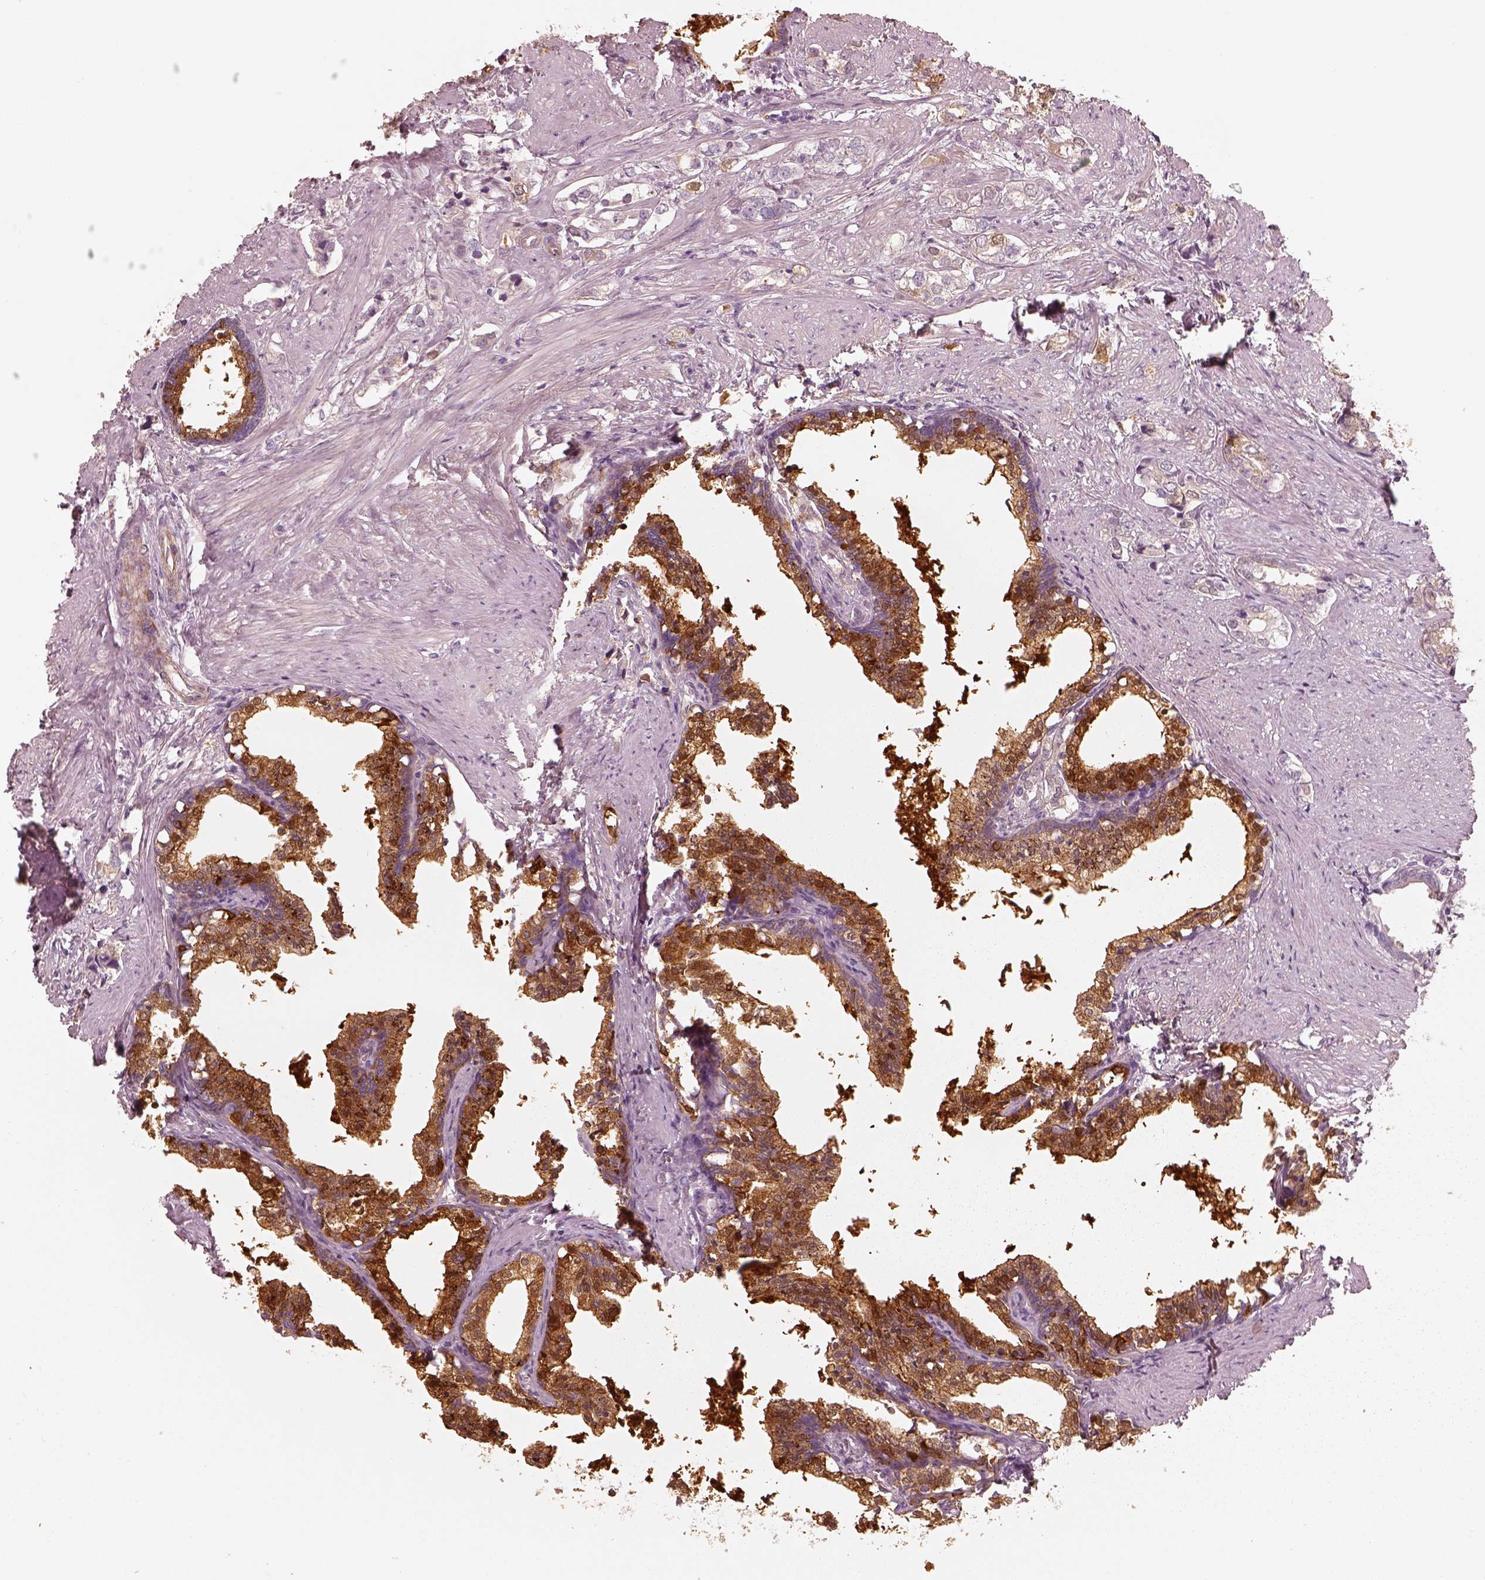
{"staining": {"intensity": "negative", "quantity": "none", "location": "none"}, "tissue": "prostate cancer", "cell_type": "Tumor cells", "image_type": "cancer", "snomed": [{"axis": "morphology", "description": "Adenocarcinoma, NOS"}, {"axis": "topography", "description": "Prostate and seminal vesicle, NOS"}], "caption": "This is an IHC photomicrograph of prostate cancer. There is no positivity in tumor cells.", "gene": "CRYM", "patient": {"sex": "male", "age": 63}}